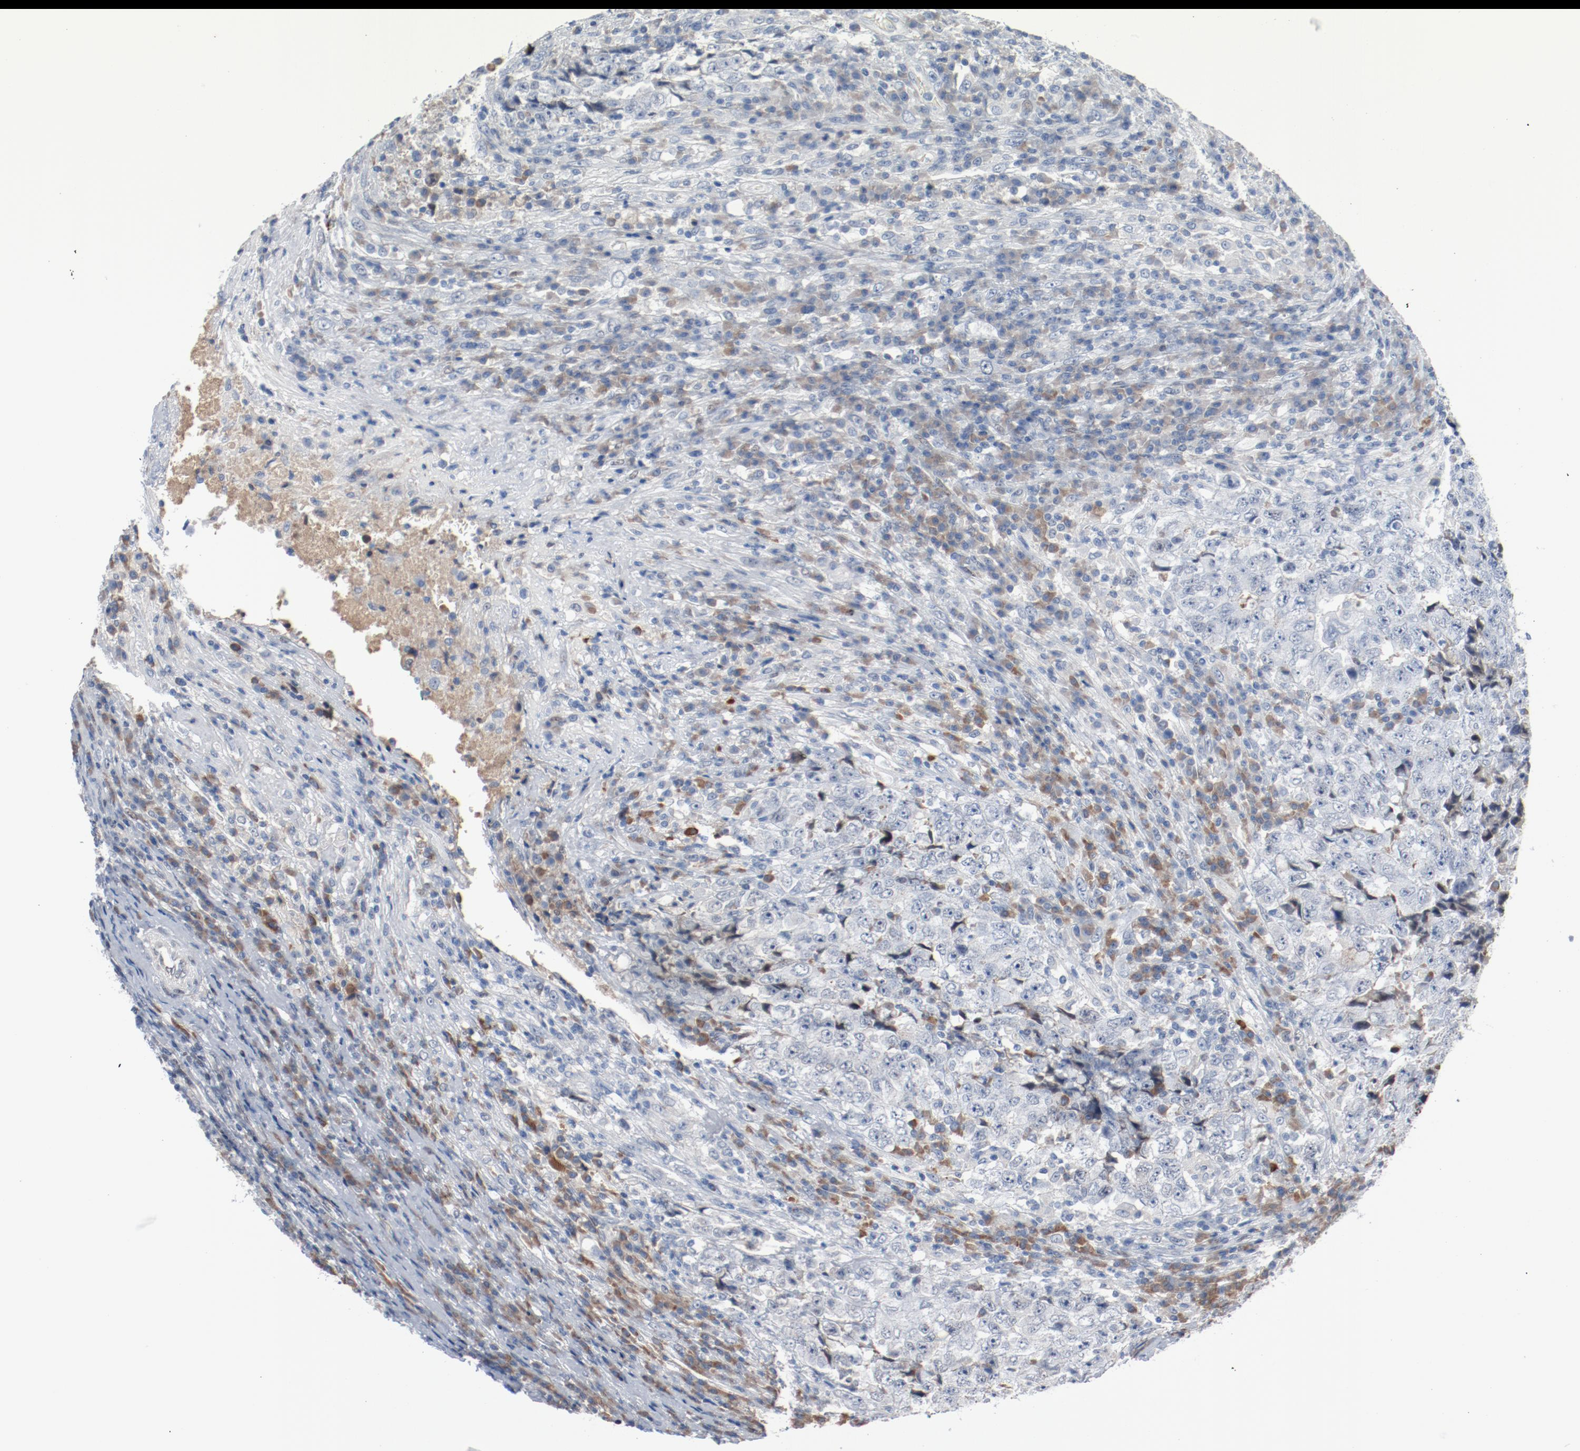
{"staining": {"intensity": "negative", "quantity": "none", "location": "none"}, "tissue": "testis cancer", "cell_type": "Tumor cells", "image_type": "cancer", "snomed": [{"axis": "morphology", "description": "Necrosis, NOS"}, {"axis": "morphology", "description": "Carcinoma, Embryonal, NOS"}, {"axis": "topography", "description": "Testis"}], "caption": "Tumor cells show no significant protein positivity in embryonal carcinoma (testis).", "gene": "FOXP1", "patient": {"sex": "male", "age": 19}}